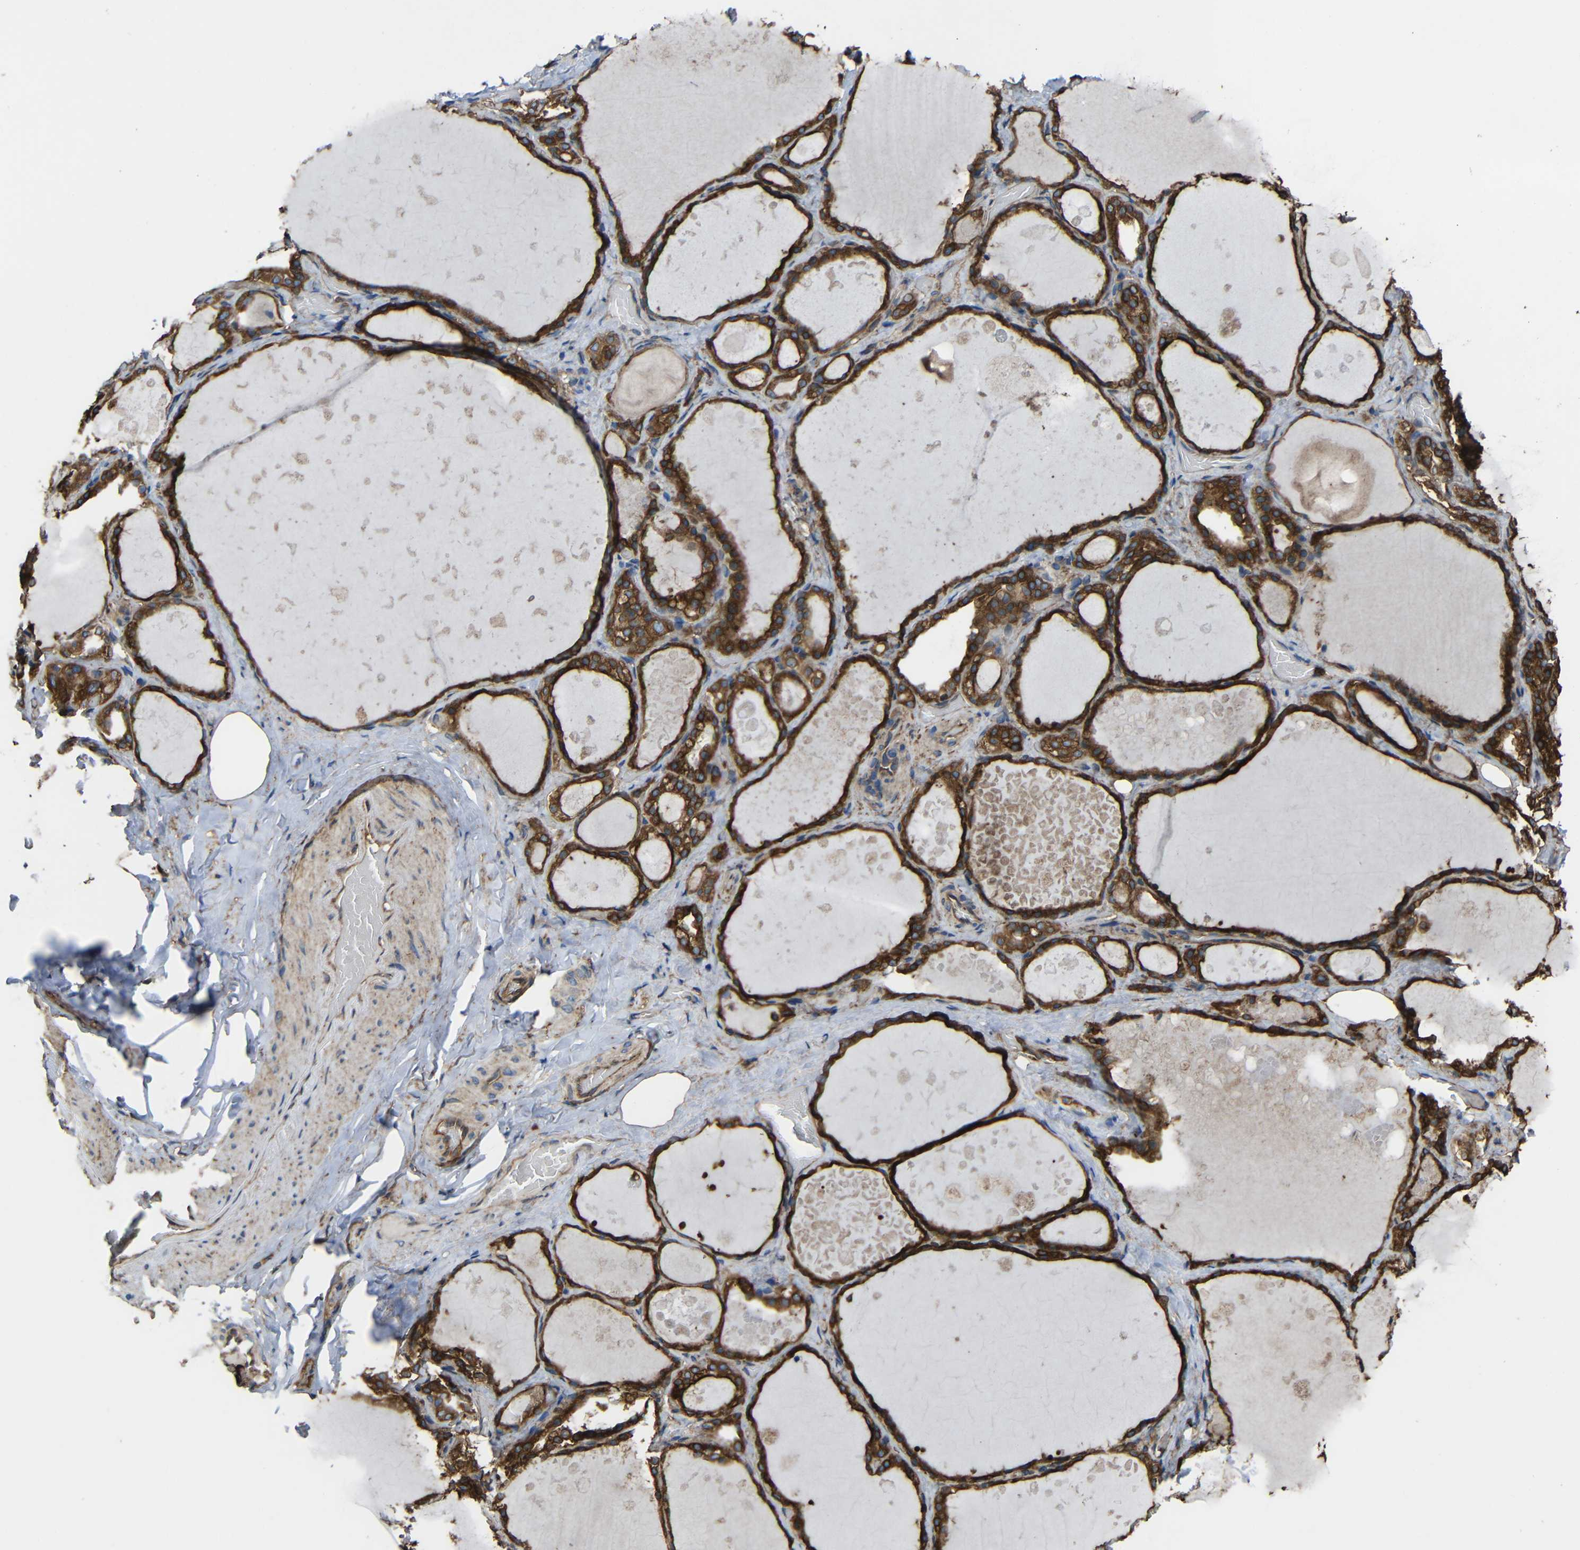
{"staining": {"intensity": "strong", "quantity": ">75%", "location": "cytoplasmic/membranous"}, "tissue": "thyroid gland", "cell_type": "Glandular cells", "image_type": "normal", "snomed": [{"axis": "morphology", "description": "Normal tissue, NOS"}, {"axis": "topography", "description": "Thyroid gland"}], "caption": "Benign thyroid gland shows strong cytoplasmic/membranous positivity in about >75% of glandular cells Ihc stains the protein in brown and the nuclei are stained blue..", "gene": "TREM2", "patient": {"sex": "male", "age": 61}}